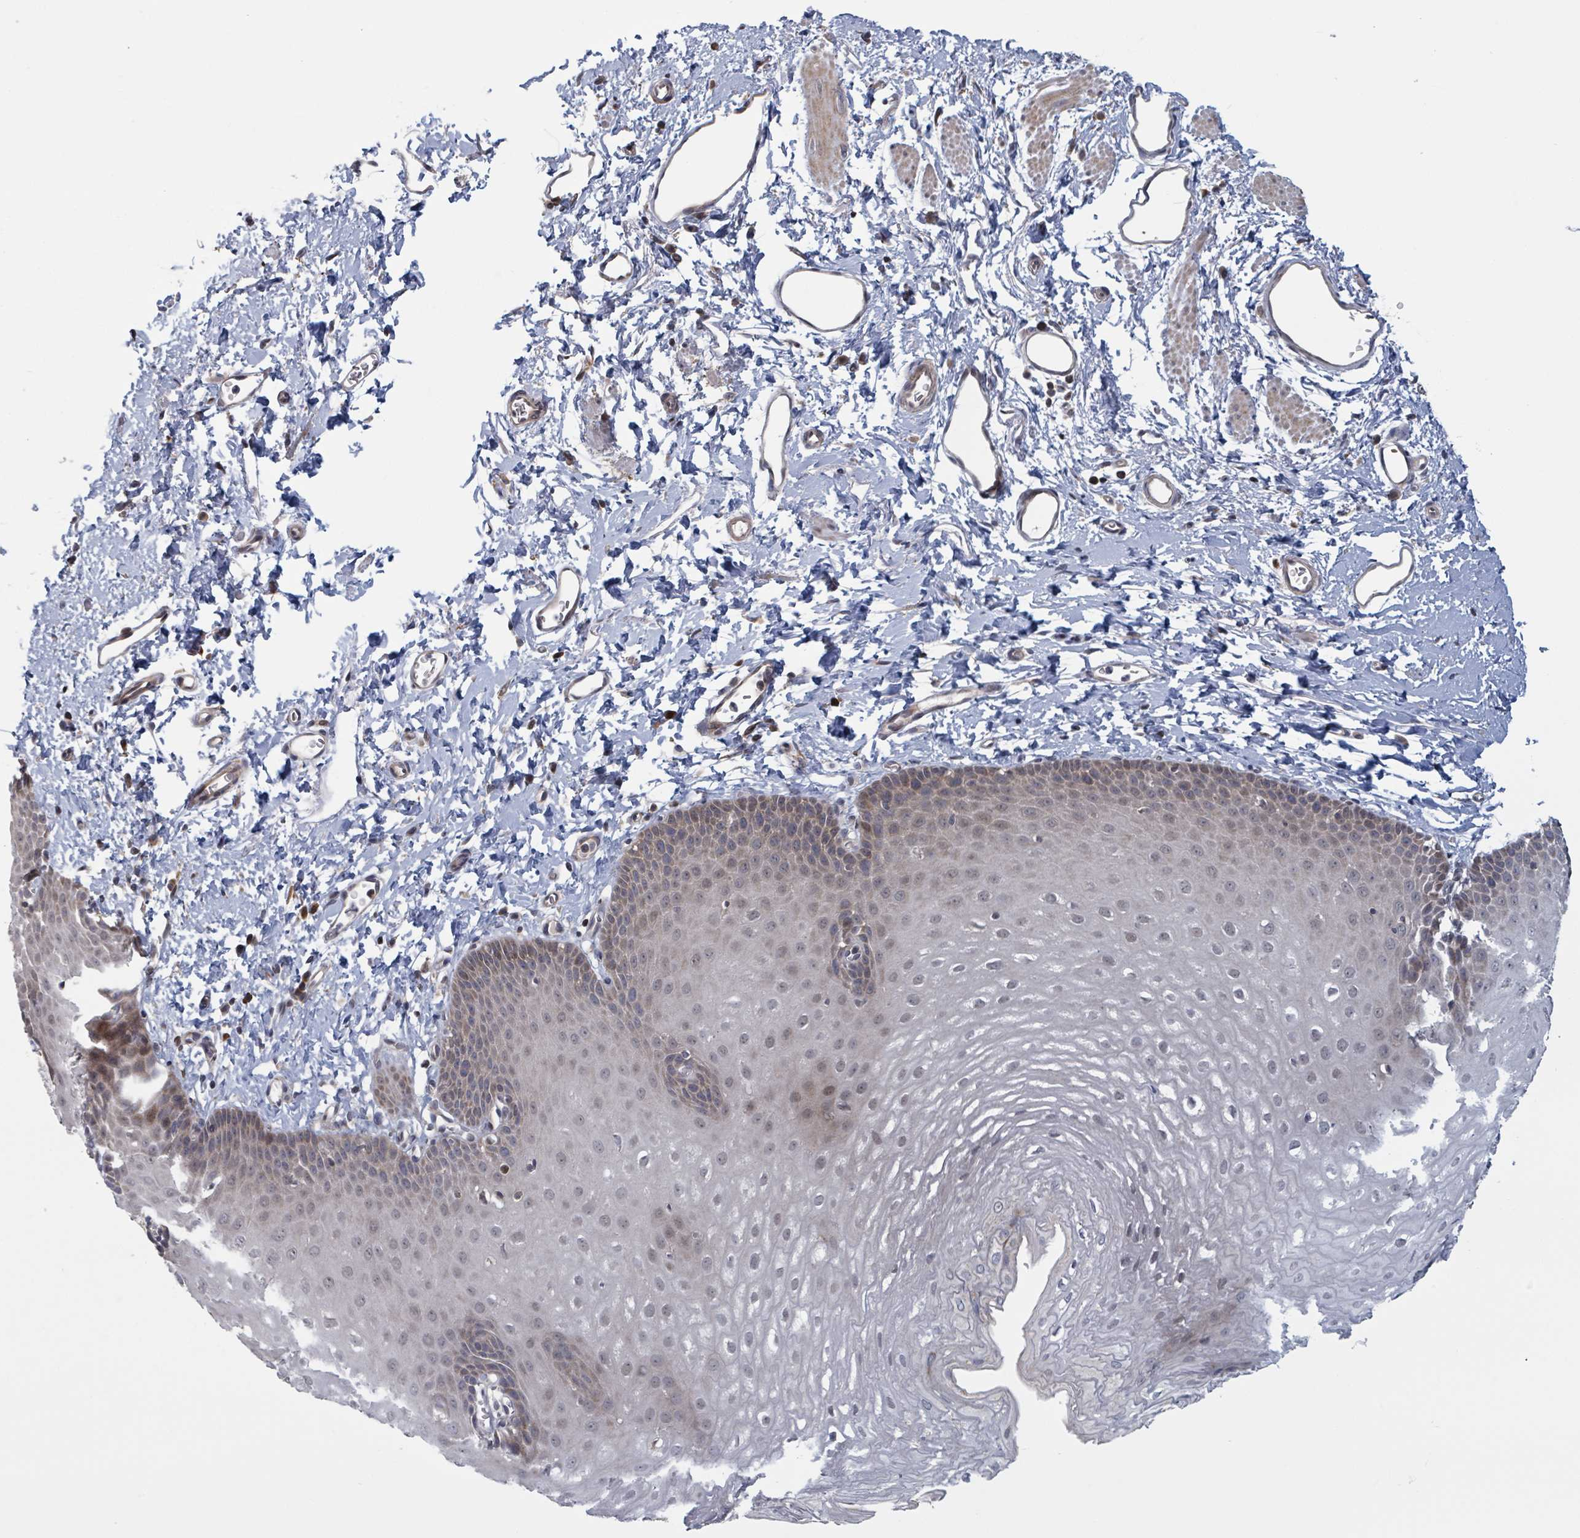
{"staining": {"intensity": "moderate", "quantity": "25%-75%", "location": "cytoplasmic/membranous,nuclear"}, "tissue": "esophagus", "cell_type": "Squamous epithelial cells", "image_type": "normal", "snomed": [{"axis": "morphology", "description": "Normal tissue, NOS"}, {"axis": "topography", "description": "Esophagus"}], "caption": "Protein analysis of normal esophagus demonstrates moderate cytoplasmic/membranous,nuclear expression in about 25%-75% of squamous epithelial cells. The staining is performed using DAB (3,3'-diaminobenzidine) brown chromogen to label protein expression. The nuclei are counter-stained blue using hematoxylin.", "gene": "HIVEP1", "patient": {"sex": "male", "age": 70}}